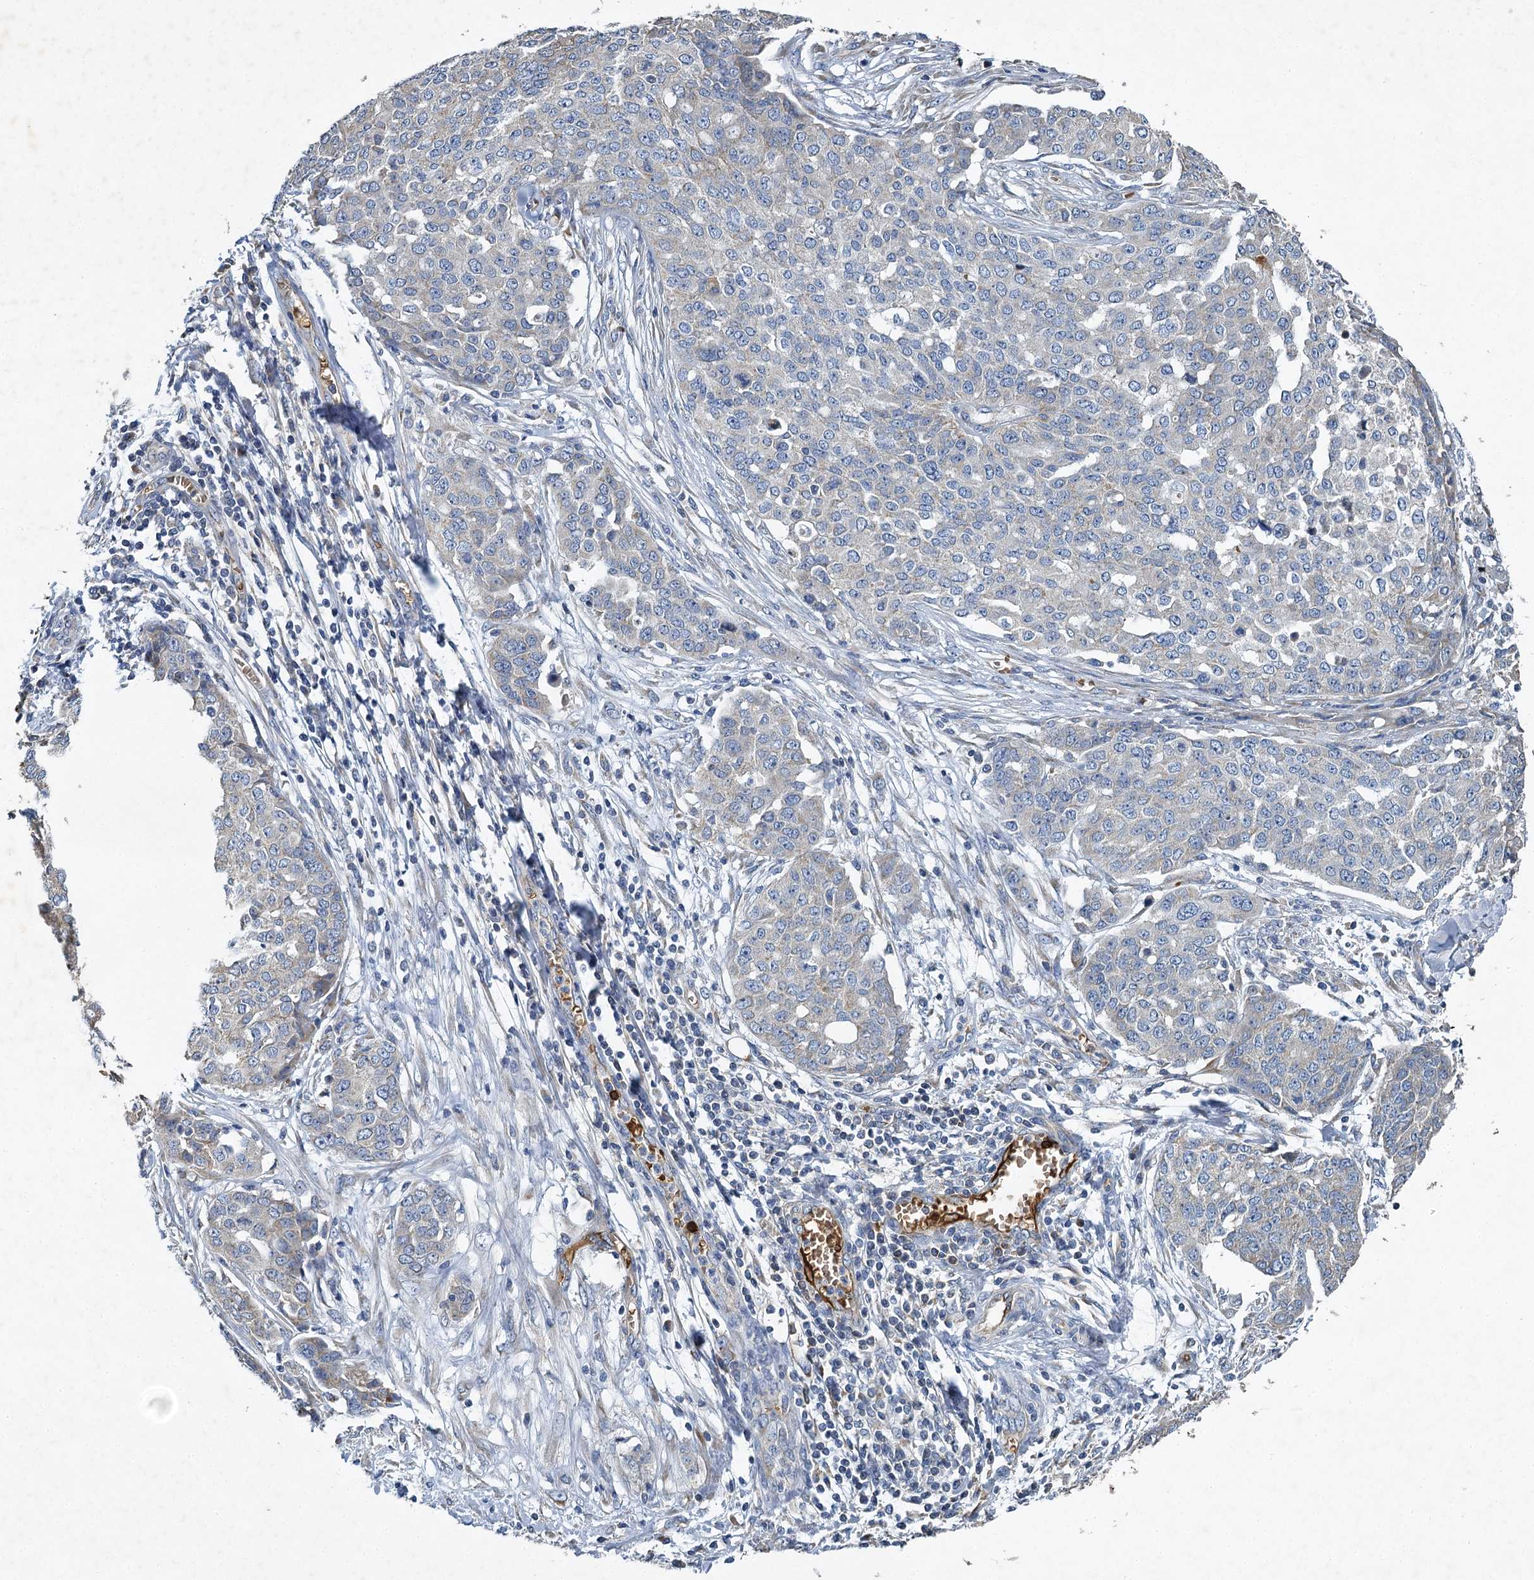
{"staining": {"intensity": "weak", "quantity": "<25%", "location": "cytoplasmic/membranous"}, "tissue": "ovarian cancer", "cell_type": "Tumor cells", "image_type": "cancer", "snomed": [{"axis": "morphology", "description": "Cystadenocarcinoma, serous, NOS"}, {"axis": "topography", "description": "Soft tissue"}, {"axis": "topography", "description": "Ovary"}], "caption": "DAB (3,3'-diaminobenzidine) immunohistochemical staining of serous cystadenocarcinoma (ovarian) displays no significant staining in tumor cells.", "gene": "BCS1L", "patient": {"sex": "female", "age": 57}}